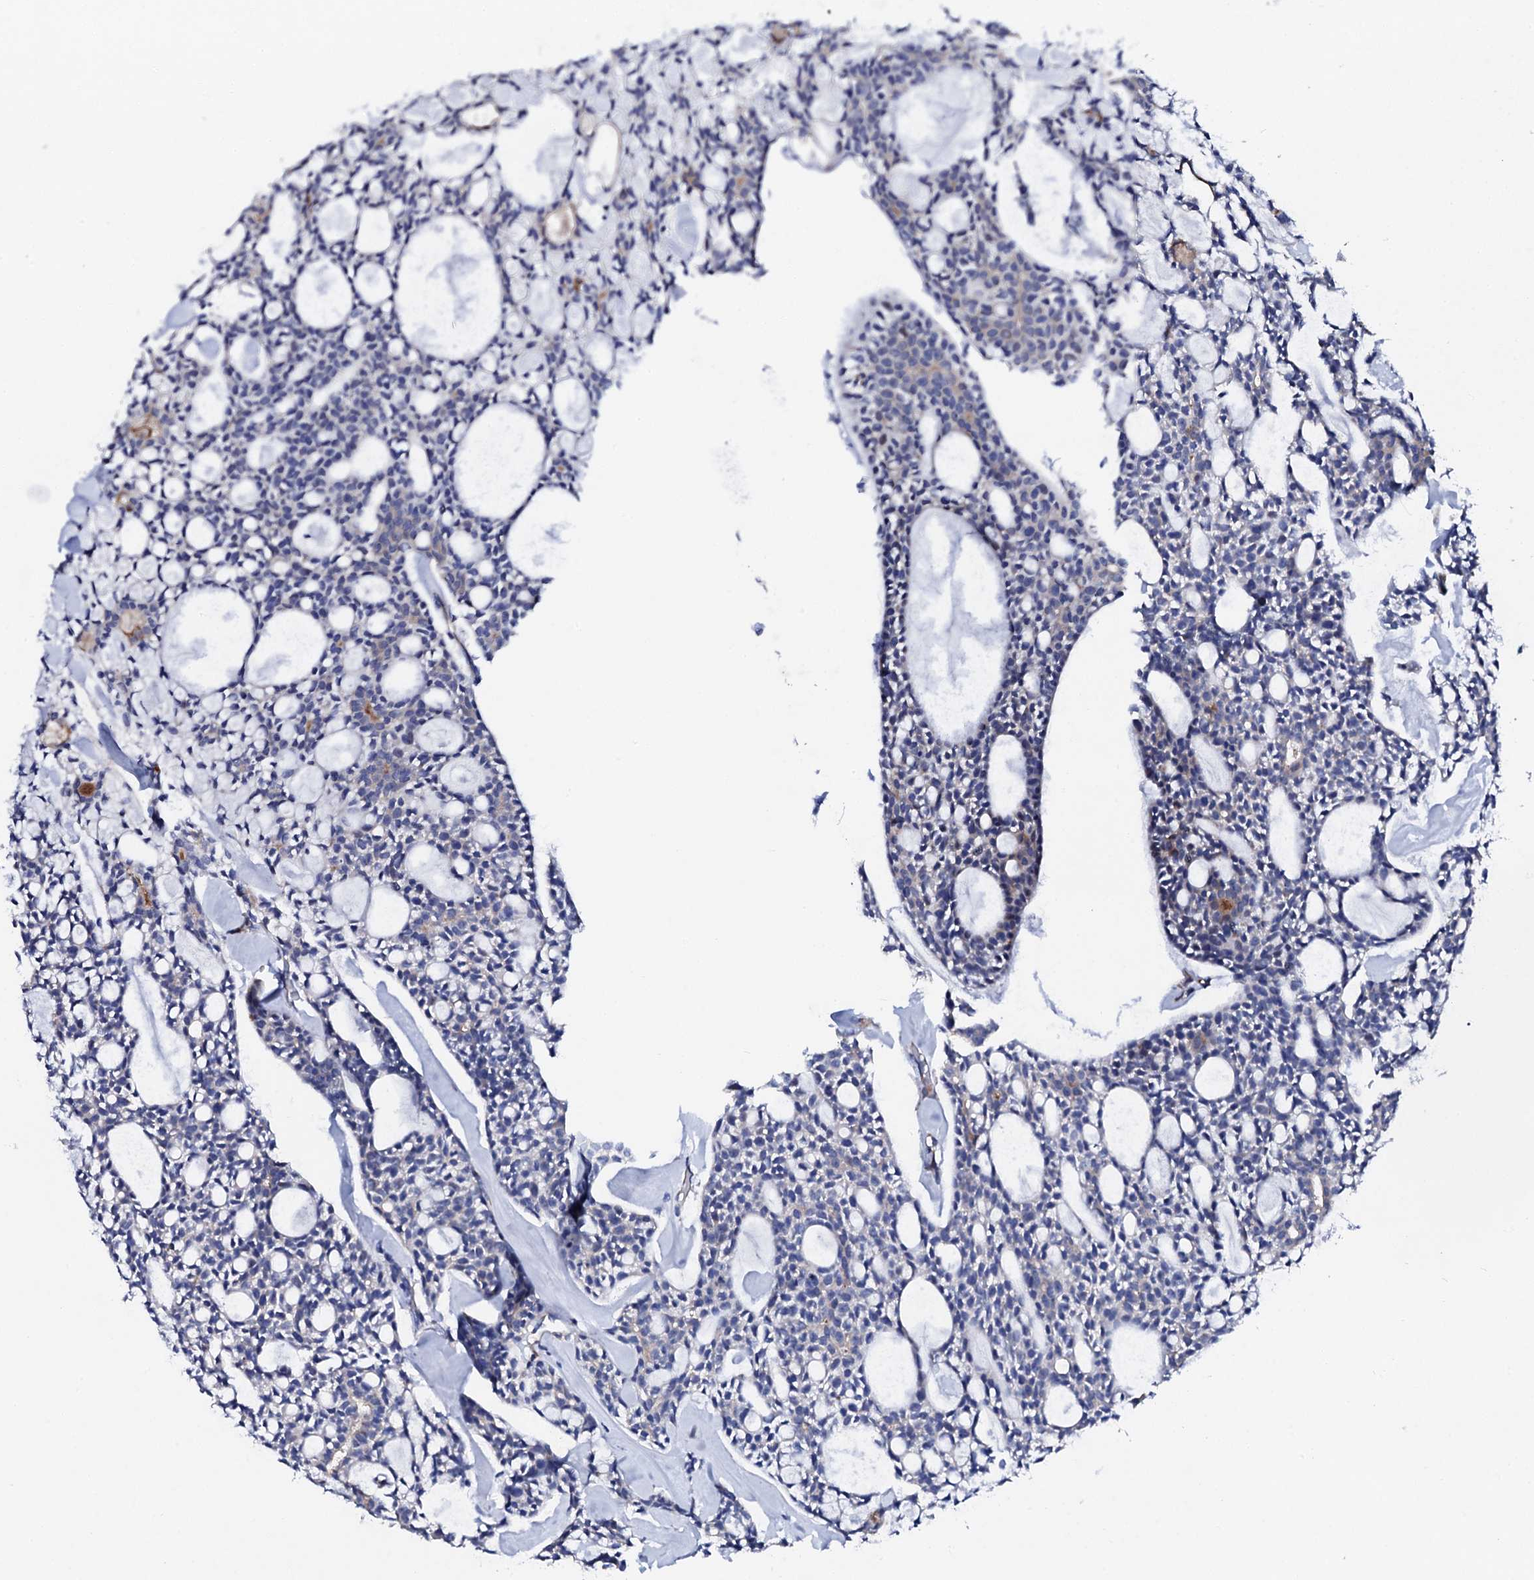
{"staining": {"intensity": "negative", "quantity": "none", "location": "none"}, "tissue": "head and neck cancer", "cell_type": "Tumor cells", "image_type": "cancer", "snomed": [{"axis": "morphology", "description": "Adenocarcinoma, NOS"}, {"axis": "topography", "description": "Salivary gland"}, {"axis": "topography", "description": "Head-Neck"}], "caption": "Human adenocarcinoma (head and neck) stained for a protein using IHC reveals no positivity in tumor cells.", "gene": "TRDN", "patient": {"sex": "male", "age": 55}}